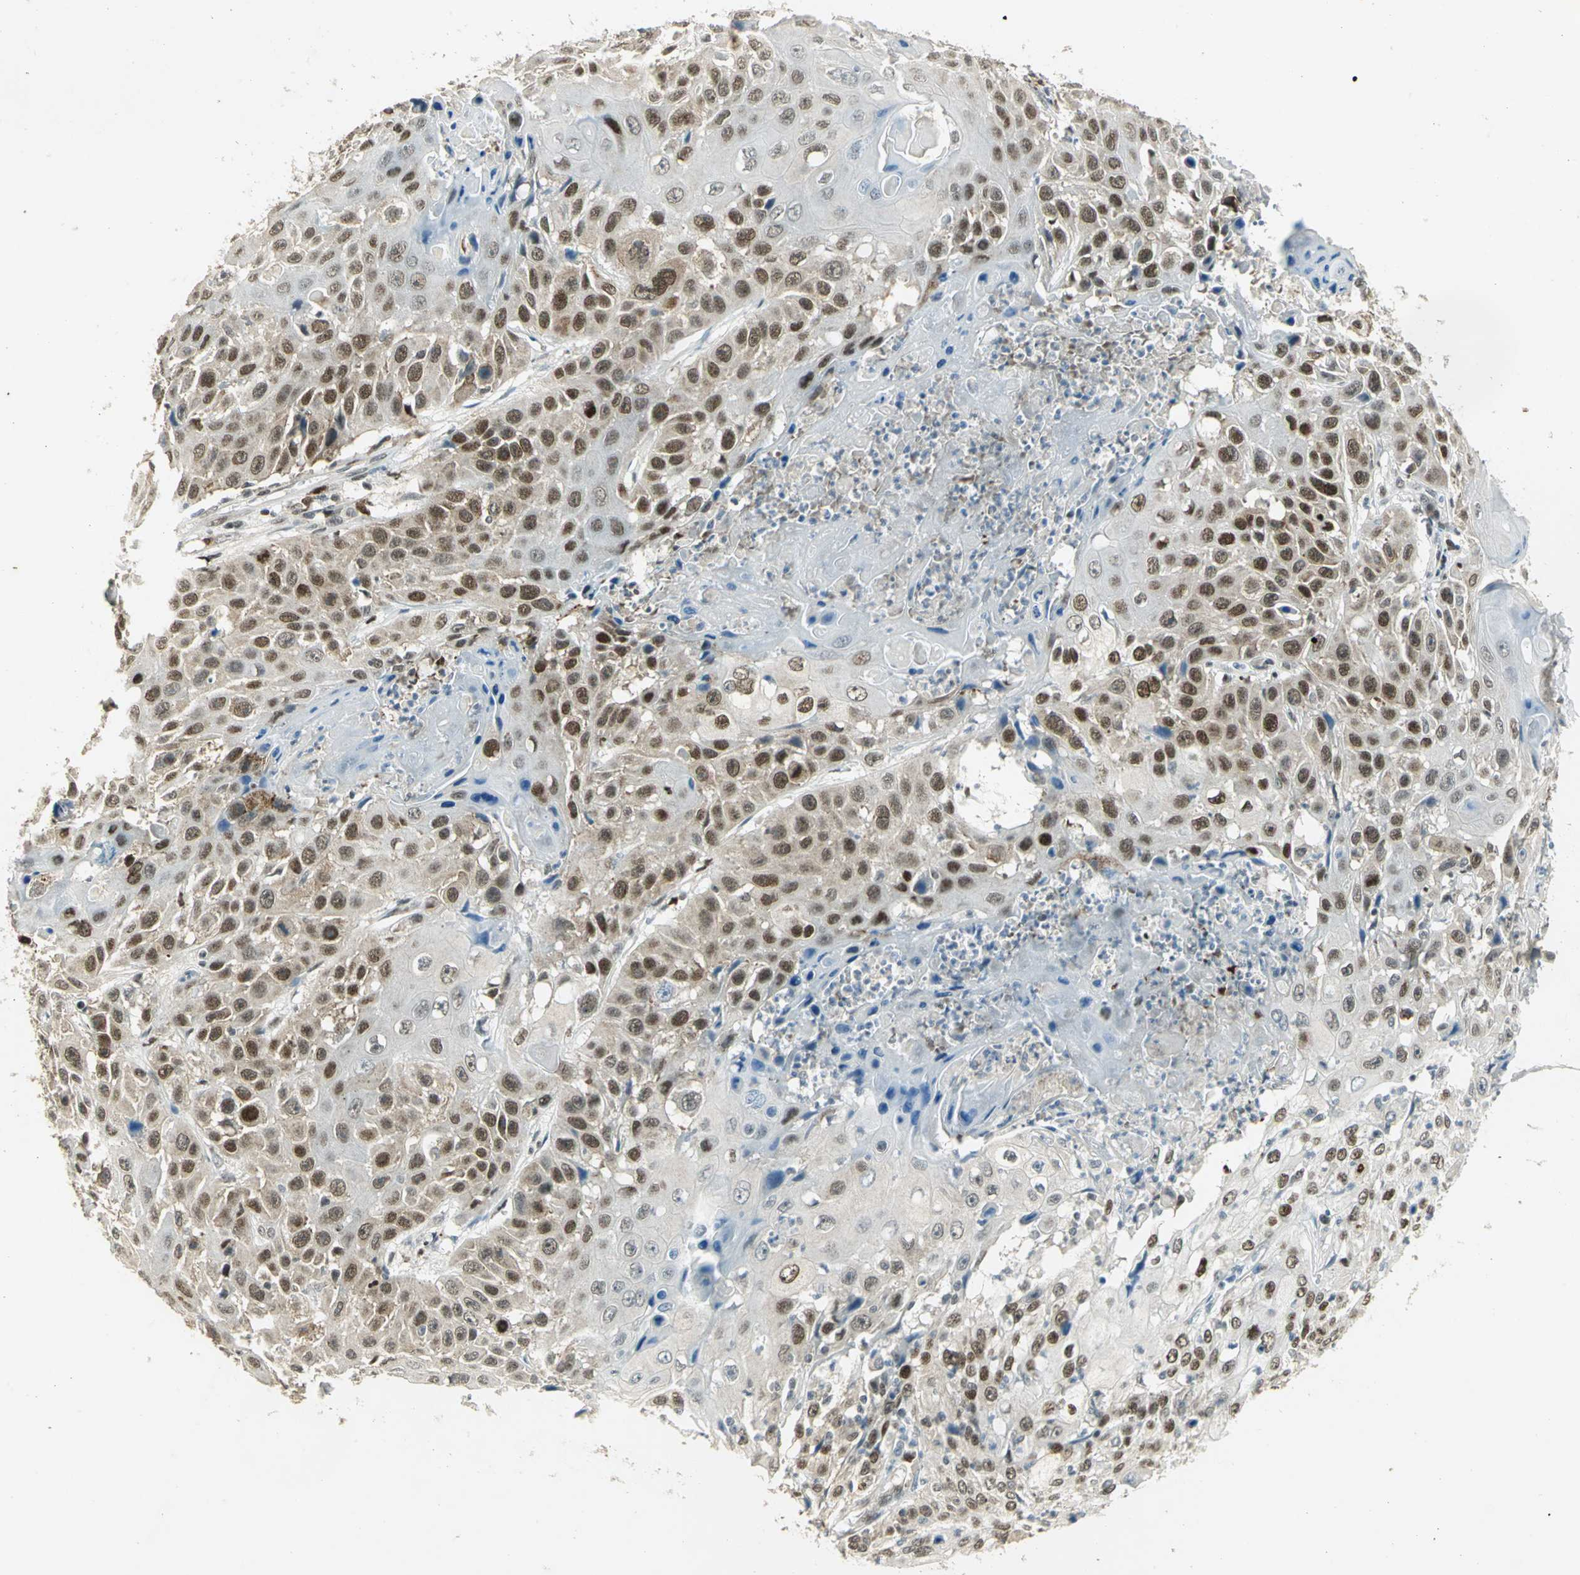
{"staining": {"intensity": "strong", "quantity": ">75%", "location": "nuclear"}, "tissue": "cervical cancer", "cell_type": "Tumor cells", "image_type": "cancer", "snomed": [{"axis": "morphology", "description": "Squamous cell carcinoma, NOS"}, {"axis": "topography", "description": "Cervix"}], "caption": "High-magnification brightfield microscopy of cervical squamous cell carcinoma stained with DAB (brown) and counterstained with hematoxylin (blue). tumor cells exhibit strong nuclear positivity is seen in approximately>75% of cells. (DAB (3,3'-diaminobenzidine) = brown stain, brightfield microscopy at high magnification).", "gene": "AK6", "patient": {"sex": "female", "age": 39}}